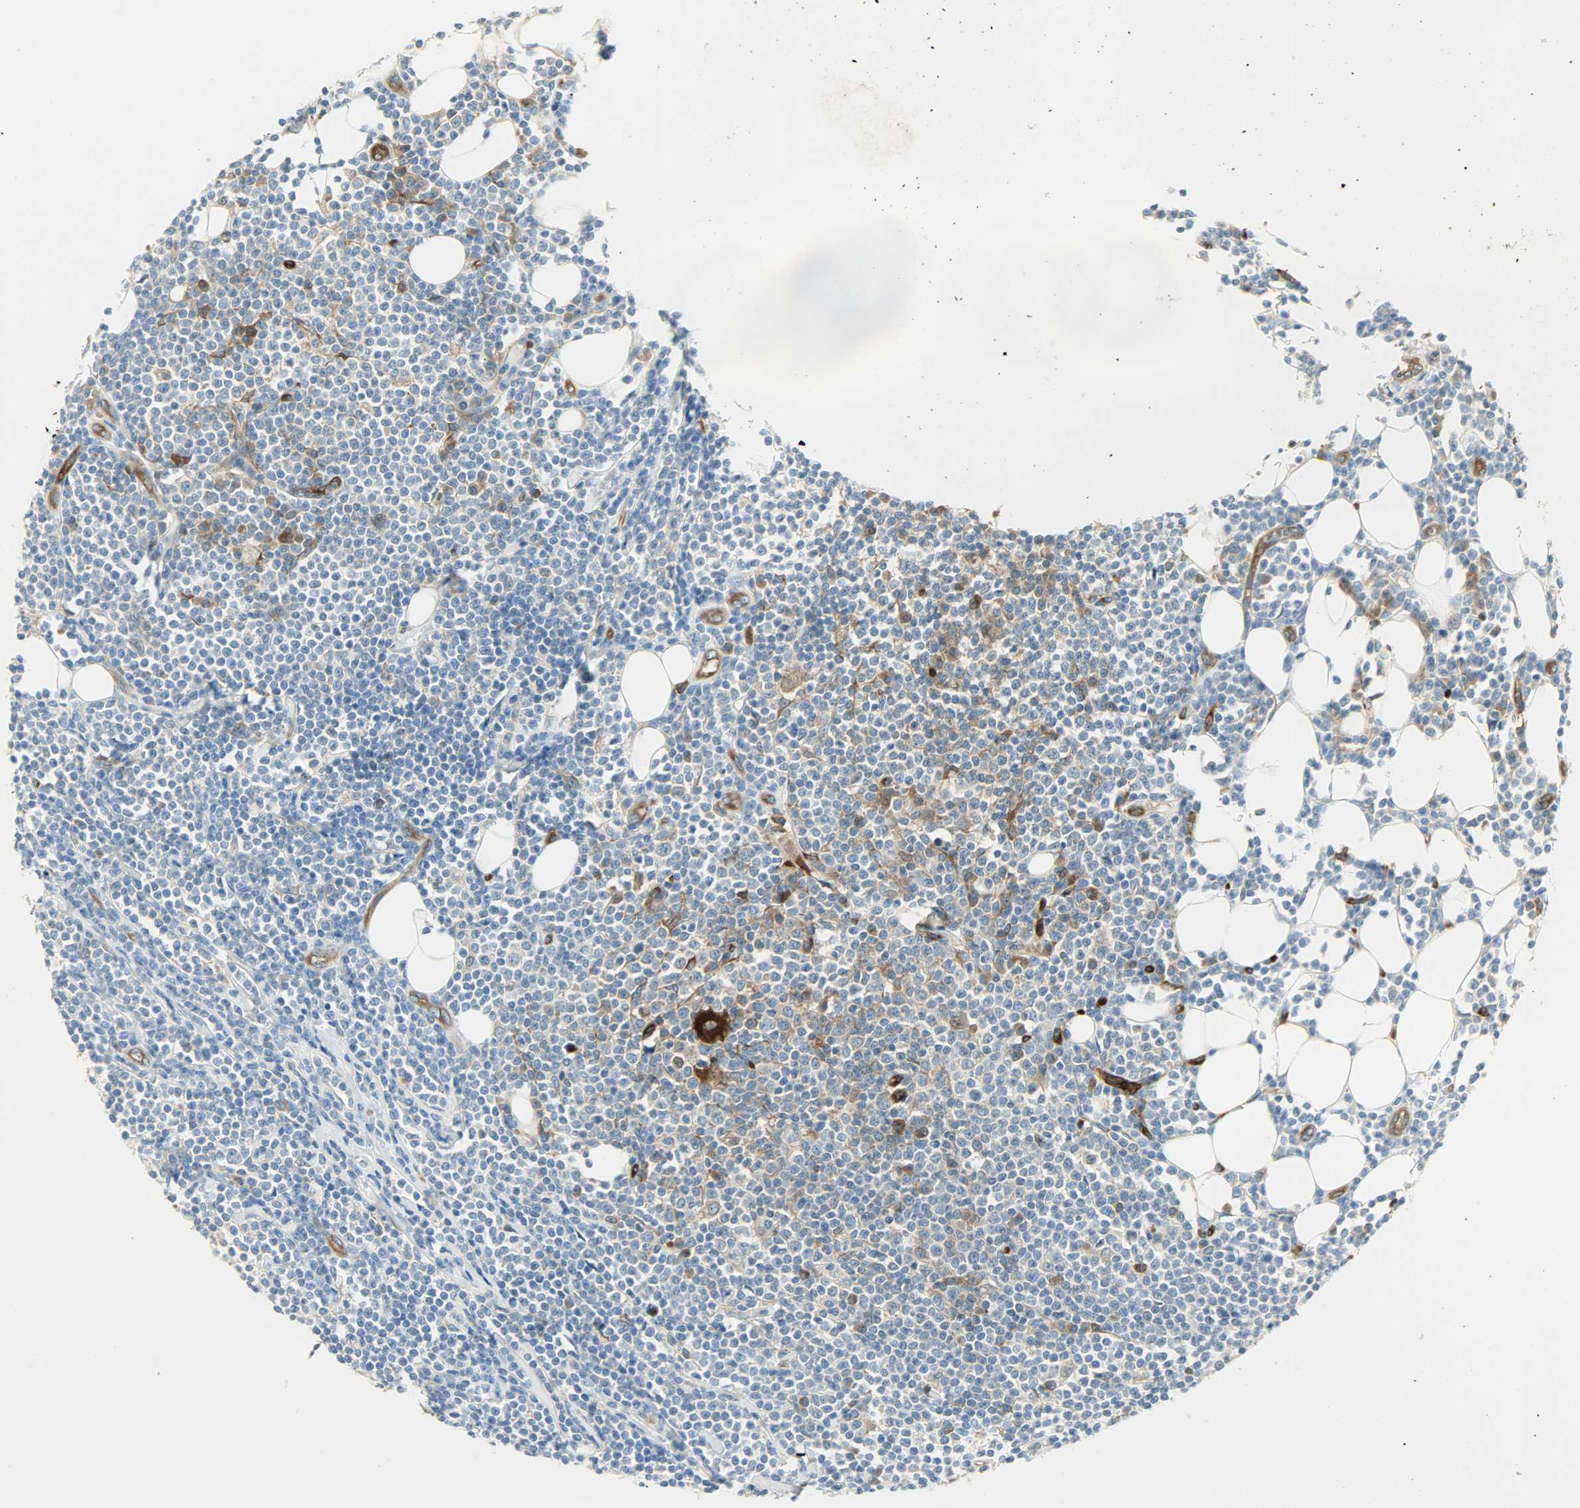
{"staining": {"intensity": "moderate", "quantity": "<25%", "location": "cytoplasmic/membranous"}, "tissue": "lymphoma", "cell_type": "Tumor cells", "image_type": "cancer", "snomed": [{"axis": "morphology", "description": "Malignant lymphoma, non-Hodgkin's type, Low grade"}, {"axis": "topography", "description": "Soft tissue"}], "caption": "Immunohistochemistry (IHC) of malignant lymphoma, non-Hodgkin's type (low-grade) shows low levels of moderate cytoplasmic/membranous staining in about <25% of tumor cells.", "gene": "WARS1", "patient": {"sex": "male", "age": 92}}